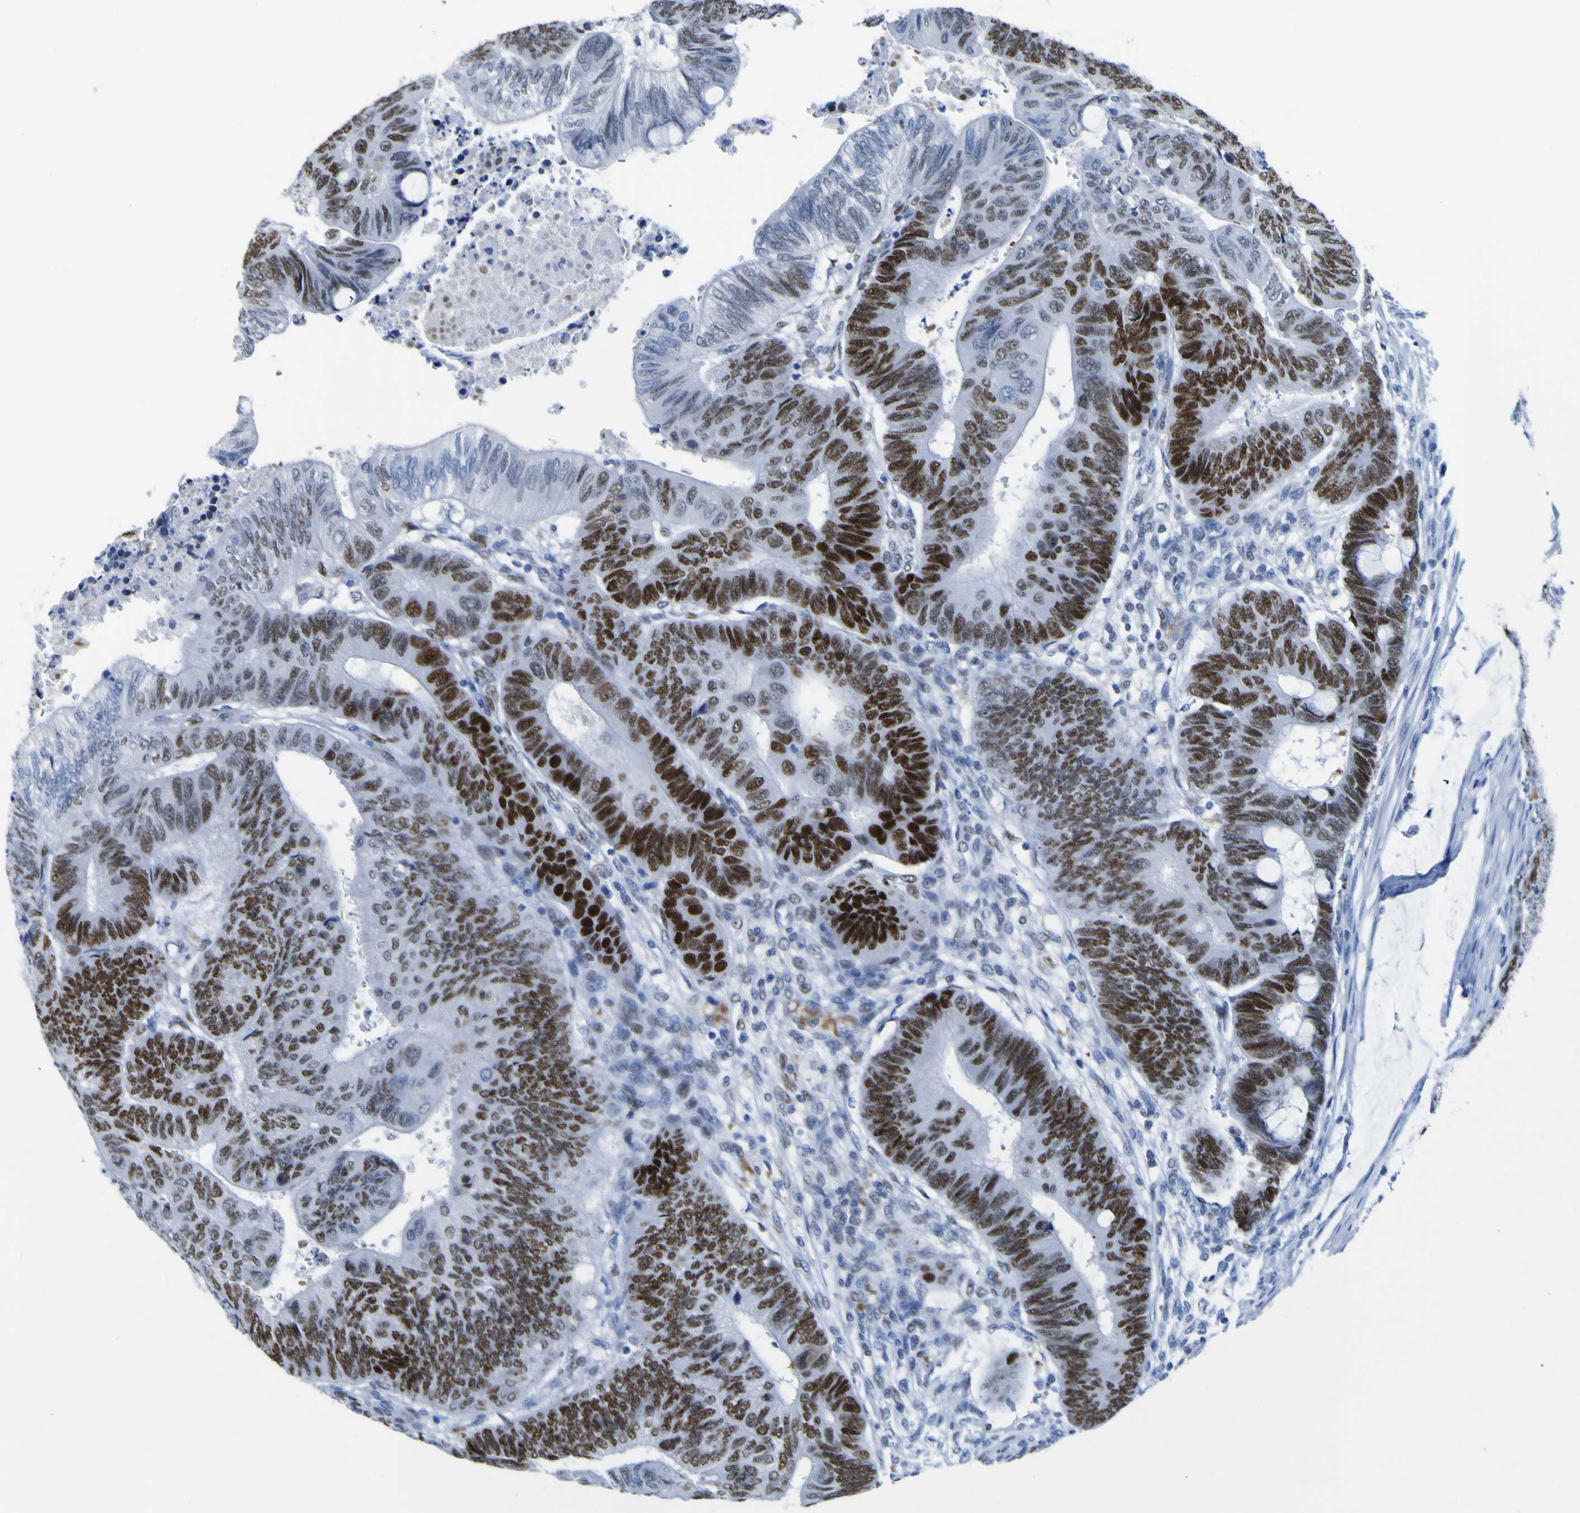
{"staining": {"intensity": "strong", "quantity": "25%-75%", "location": "nuclear"}, "tissue": "colorectal cancer", "cell_type": "Tumor cells", "image_type": "cancer", "snomed": [{"axis": "morphology", "description": "Normal tissue, NOS"}, {"axis": "morphology", "description": "Adenocarcinoma, NOS"}, {"axis": "topography", "description": "Rectum"}, {"axis": "topography", "description": "Peripheral nerve tissue"}], "caption": "DAB immunohistochemical staining of human colorectal cancer reveals strong nuclear protein staining in approximately 25%-75% of tumor cells.", "gene": "DACH1", "patient": {"sex": "male", "age": 92}}